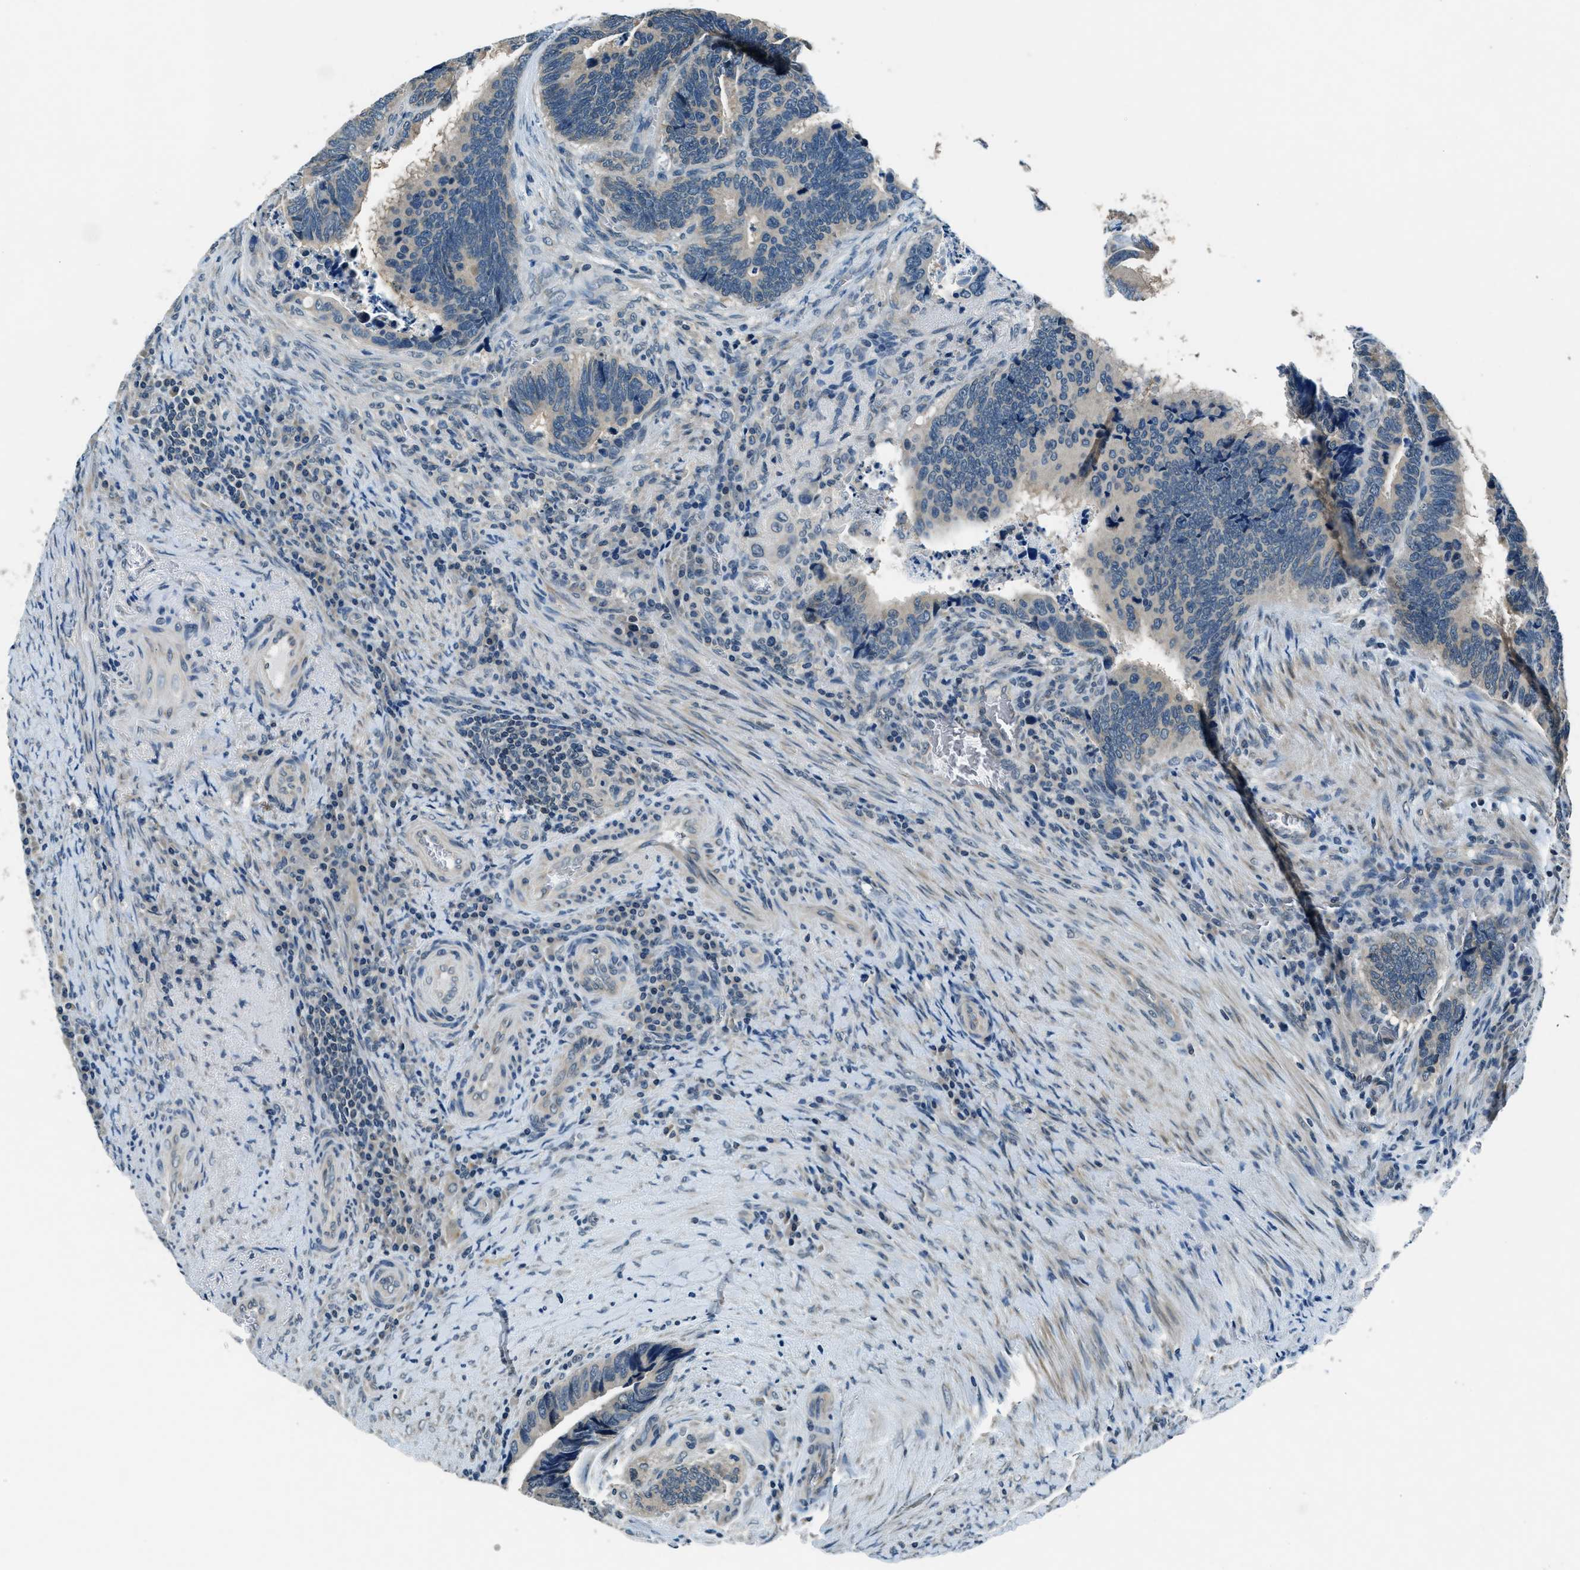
{"staining": {"intensity": "weak", "quantity": "25%-75%", "location": "cytoplasmic/membranous"}, "tissue": "colorectal cancer", "cell_type": "Tumor cells", "image_type": "cancer", "snomed": [{"axis": "morphology", "description": "Adenocarcinoma, NOS"}, {"axis": "topography", "description": "Colon"}], "caption": "Immunohistochemistry image of human colorectal cancer (adenocarcinoma) stained for a protein (brown), which shows low levels of weak cytoplasmic/membranous staining in approximately 25%-75% of tumor cells.", "gene": "NME8", "patient": {"sex": "male", "age": 72}}